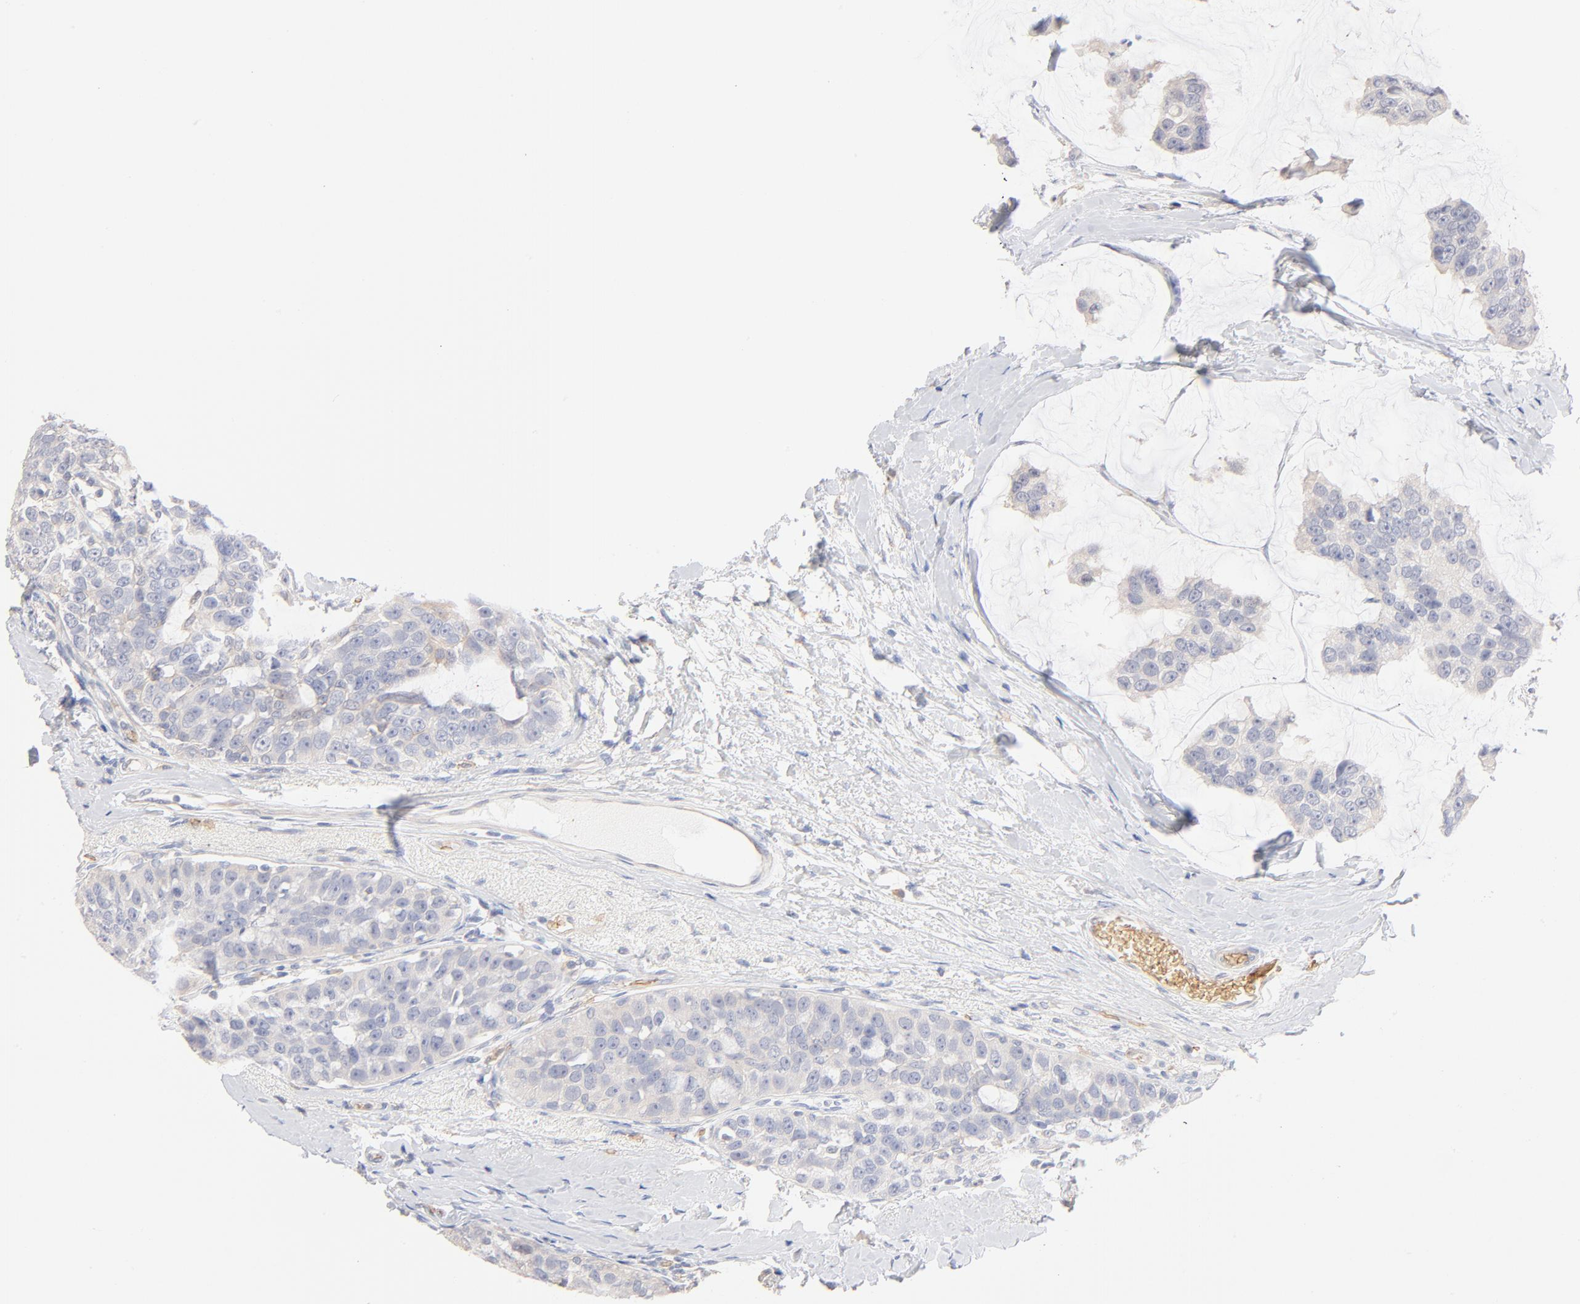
{"staining": {"intensity": "negative", "quantity": "none", "location": "none"}, "tissue": "breast cancer", "cell_type": "Tumor cells", "image_type": "cancer", "snomed": [{"axis": "morphology", "description": "Normal tissue, NOS"}, {"axis": "morphology", "description": "Duct carcinoma"}, {"axis": "topography", "description": "Breast"}], "caption": "IHC photomicrograph of human breast invasive ductal carcinoma stained for a protein (brown), which demonstrates no expression in tumor cells.", "gene": "SPTB", "patient": {"sex": "female", "age": 50}}